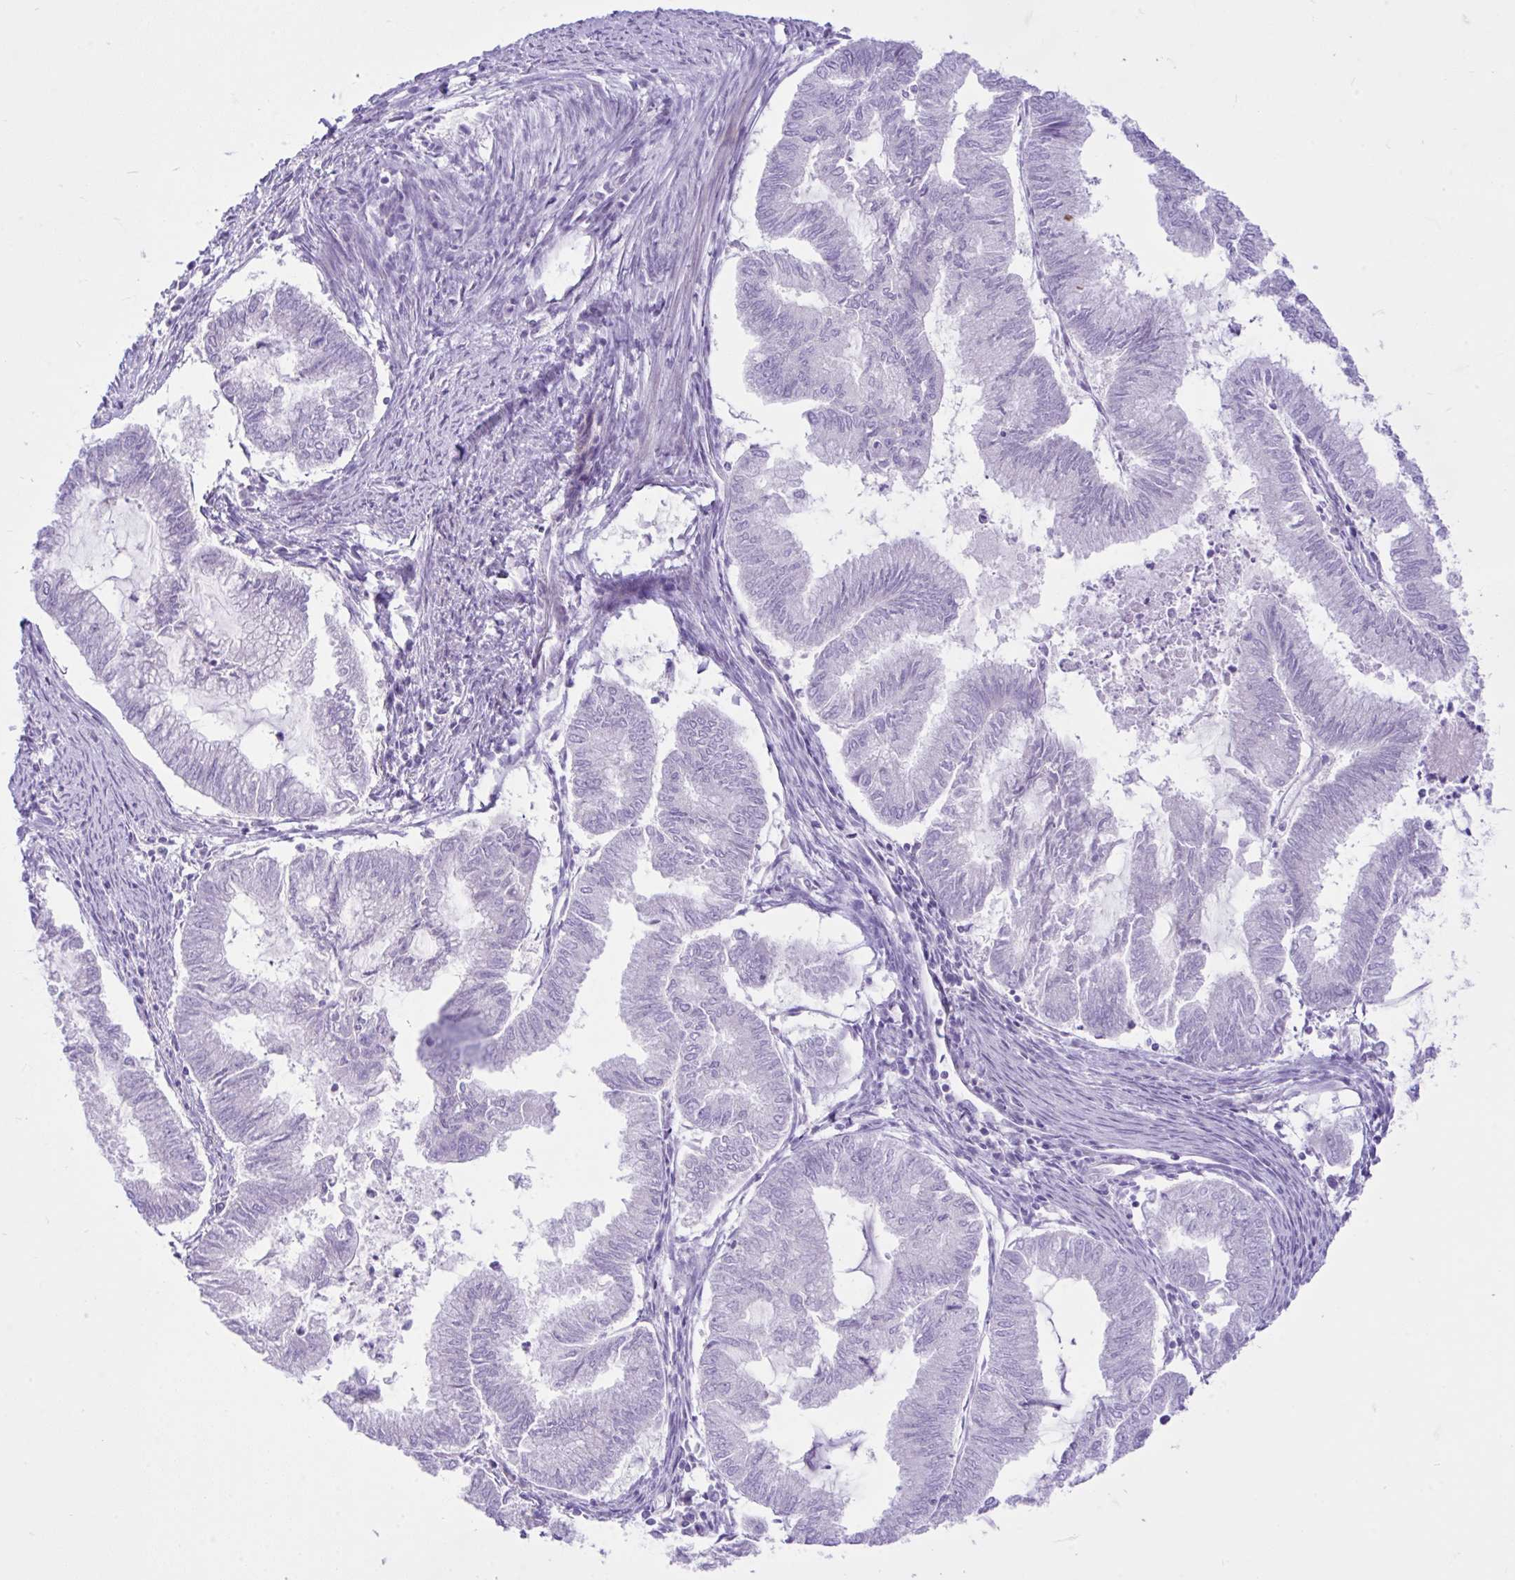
{"staining": {"intensity": "negative", "quantity": "none", "location": "none"}, "tissue": "endometrial cancer", "cell_type": "Tumor cells", "image_type": "cancer", "snomed": [{"axis": "morphology", "description": "Adenocarcinoma, NOS"}, {"axis": "topography", "description": "Endometrium"}], "caption": "Human endometrial cancer (adenocarcinoma) stained for a protein using immunohistochemistry (IHC) displays no staining in tumor cells.", "gene": "ZNF101", "patient": {"sex": "female", "age": 79}}